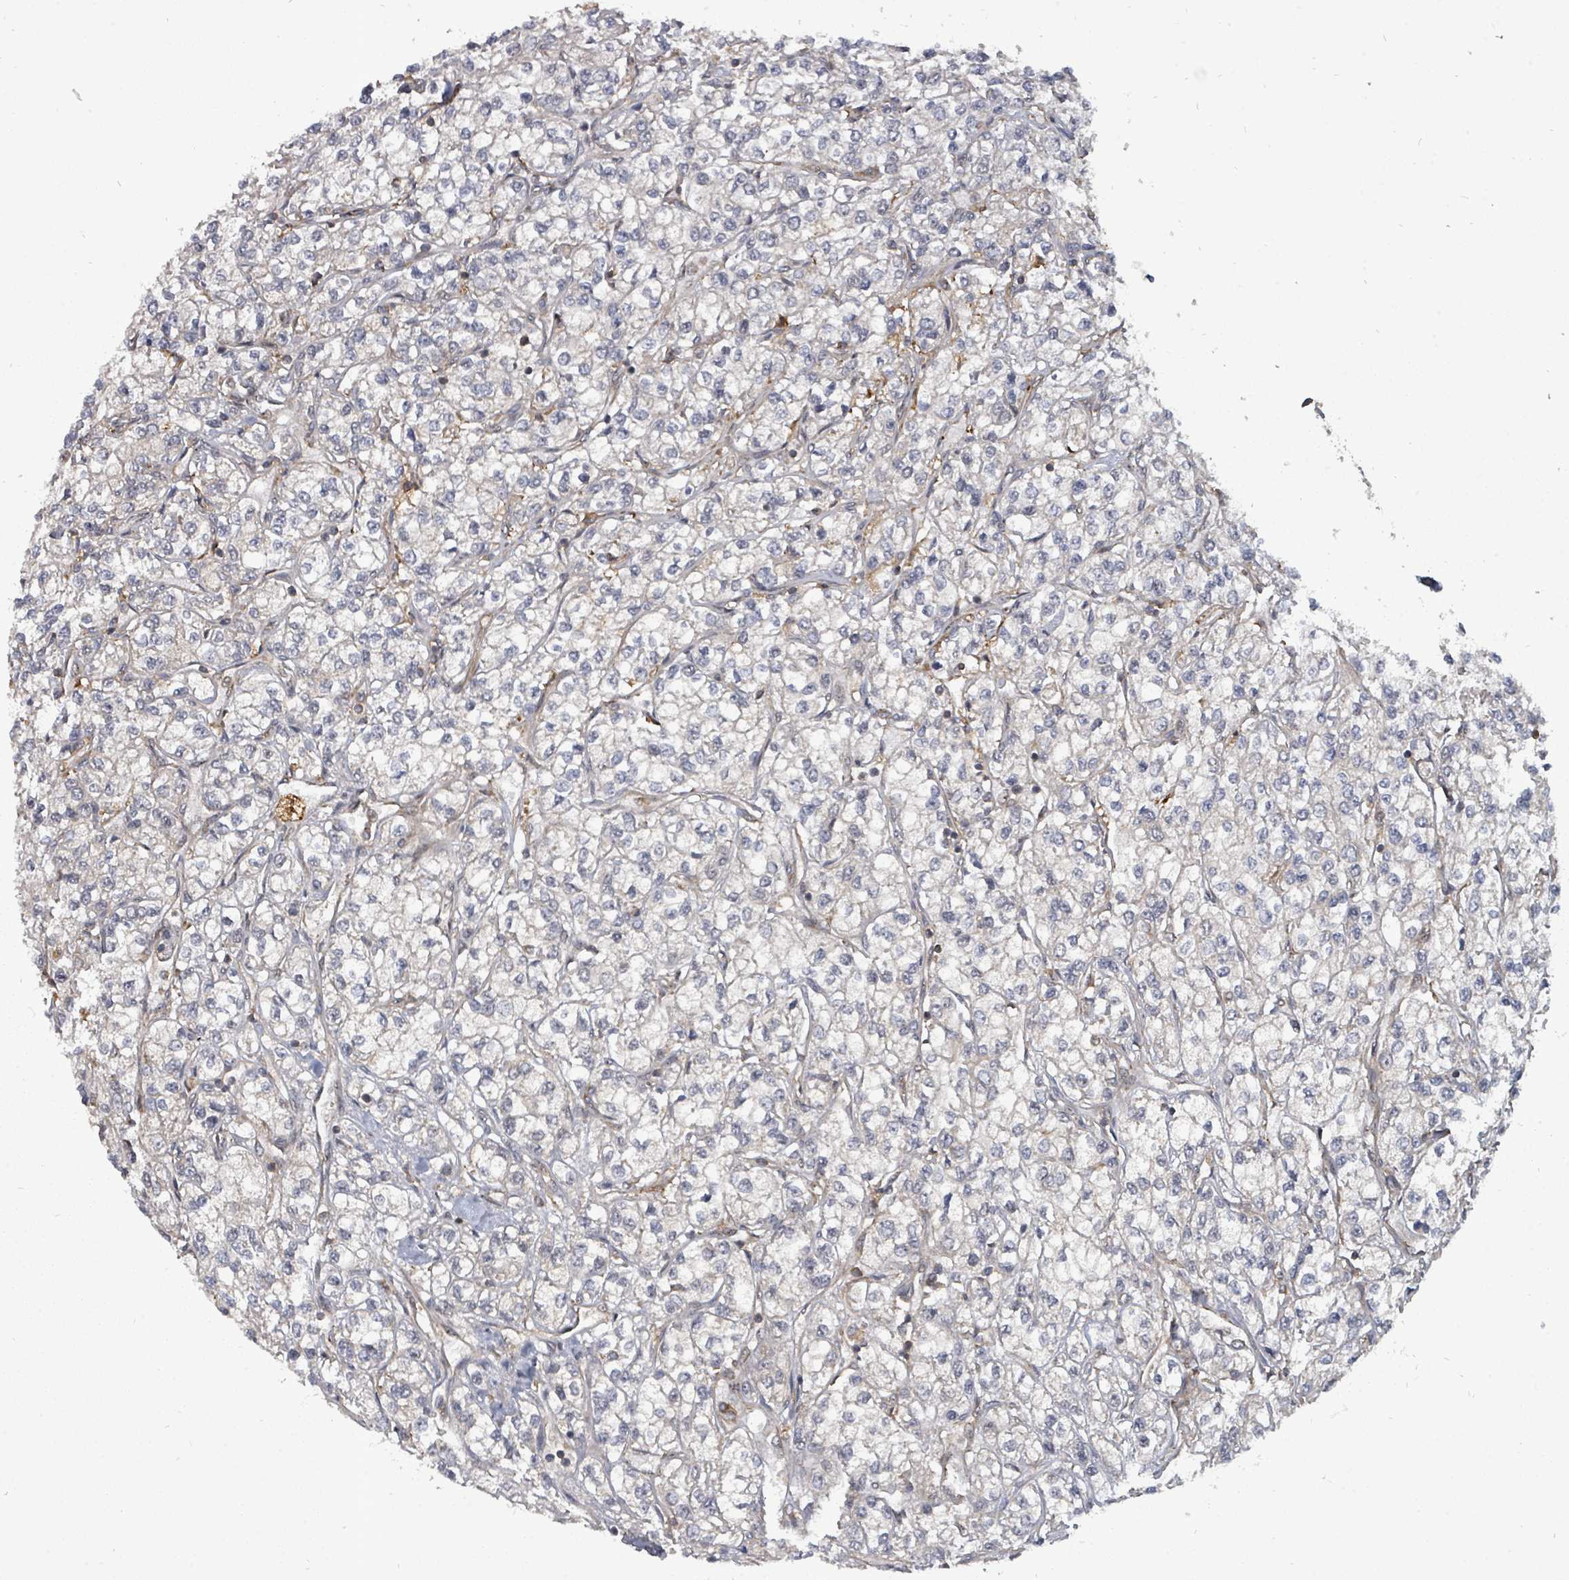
{"staining": {"intensity": "negative", "quantity": "none", "location": "none"}, "tissue": "renal cancer", "cell_type": "Tumor cells", "image_type": "cancer", "snomed": [{"axis": "morphology", "description": "Adenocarcinoma, NOS"}, {"axis": "topography", "description": "Kidney"}], "caption": "The image demonstrates no significant expression in tumor cells of renal adenocarcinoma. The staining was performed using DAB (3,3'-diaminobenzidine) to visualize the protein expression in brown, while the nuclei were stained in blue with hematoxylin (Magnification: 20x).", "gene": "EIF3C", "patient": {"sex": "male", "age": 80}}